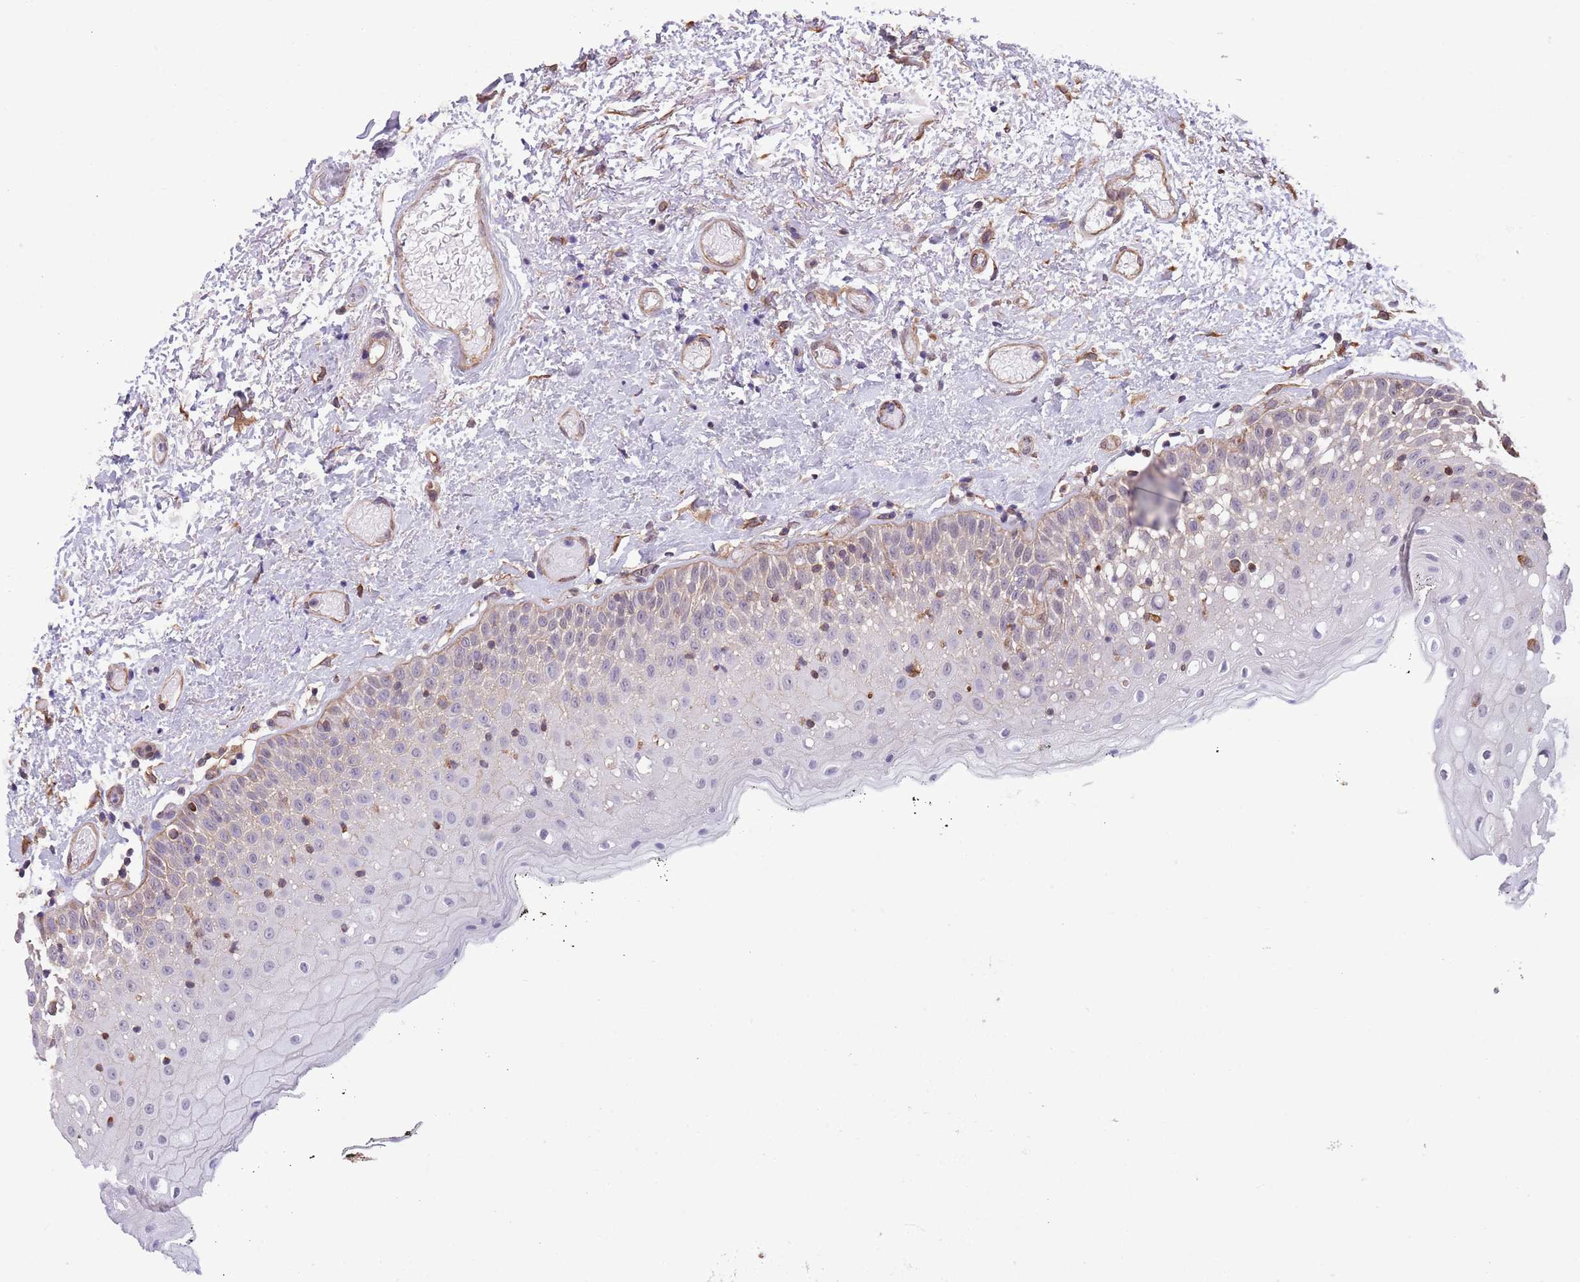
{"staining": {"intensity": "negative", "quantity": "none", "location": "none"}, "tissue": "oral mucosa", "cell_type": "Squamous epithelial cells", "image_type": "normal", "snomed": [{"axis": "morphology", "description": "Normal tissue, NOS"}, {"axis": "topography", "description": "Oral tissue"}], "caption": "This is an immunohistochemistry (IHC) photomicrograph of benign human oral mucosa. There is no positivity in squamous epithelial cells.", "gene": "CREBZF", "patient": {"sex": "male", "age": 74}}